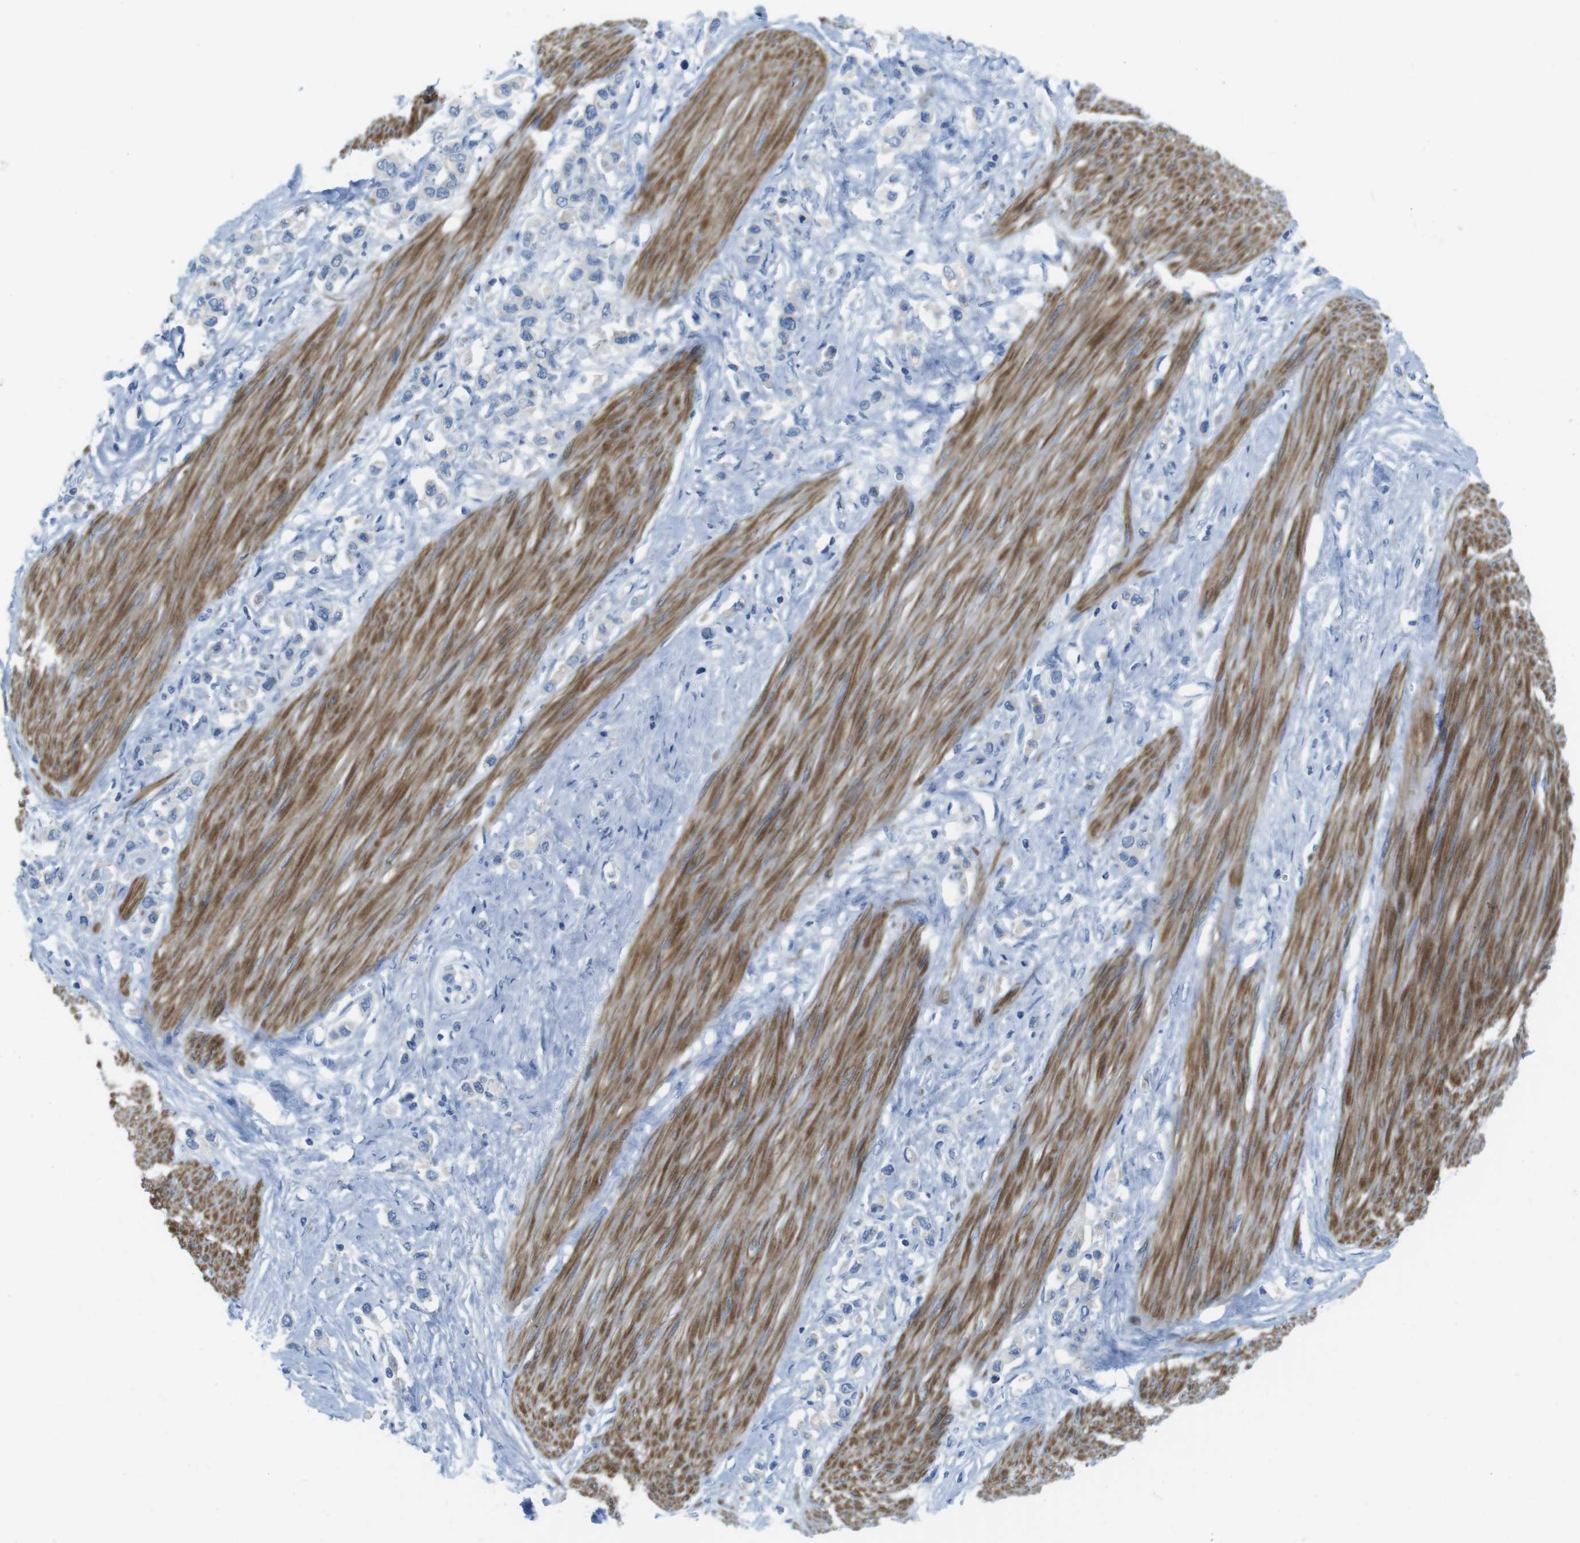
{"staining": {"intensity": "negative", "quantity": "none", "location": "none"}, "tissue": "stomach cancer", "cell_type": "Tumor cells", "image_type": "cancer", "snomed": [{"axis": "morphology", "description": "Adenocarcinoma, NOS"}, {"axis": "topography", "description": "Stomach"}], "caption": "This is a photomicrograph of immunohistochemistry staining of stomach cancer, which shows no staining in tumor cells.", "gene": "ASIC5", "patient": {"sex": "female", "age": 65}}